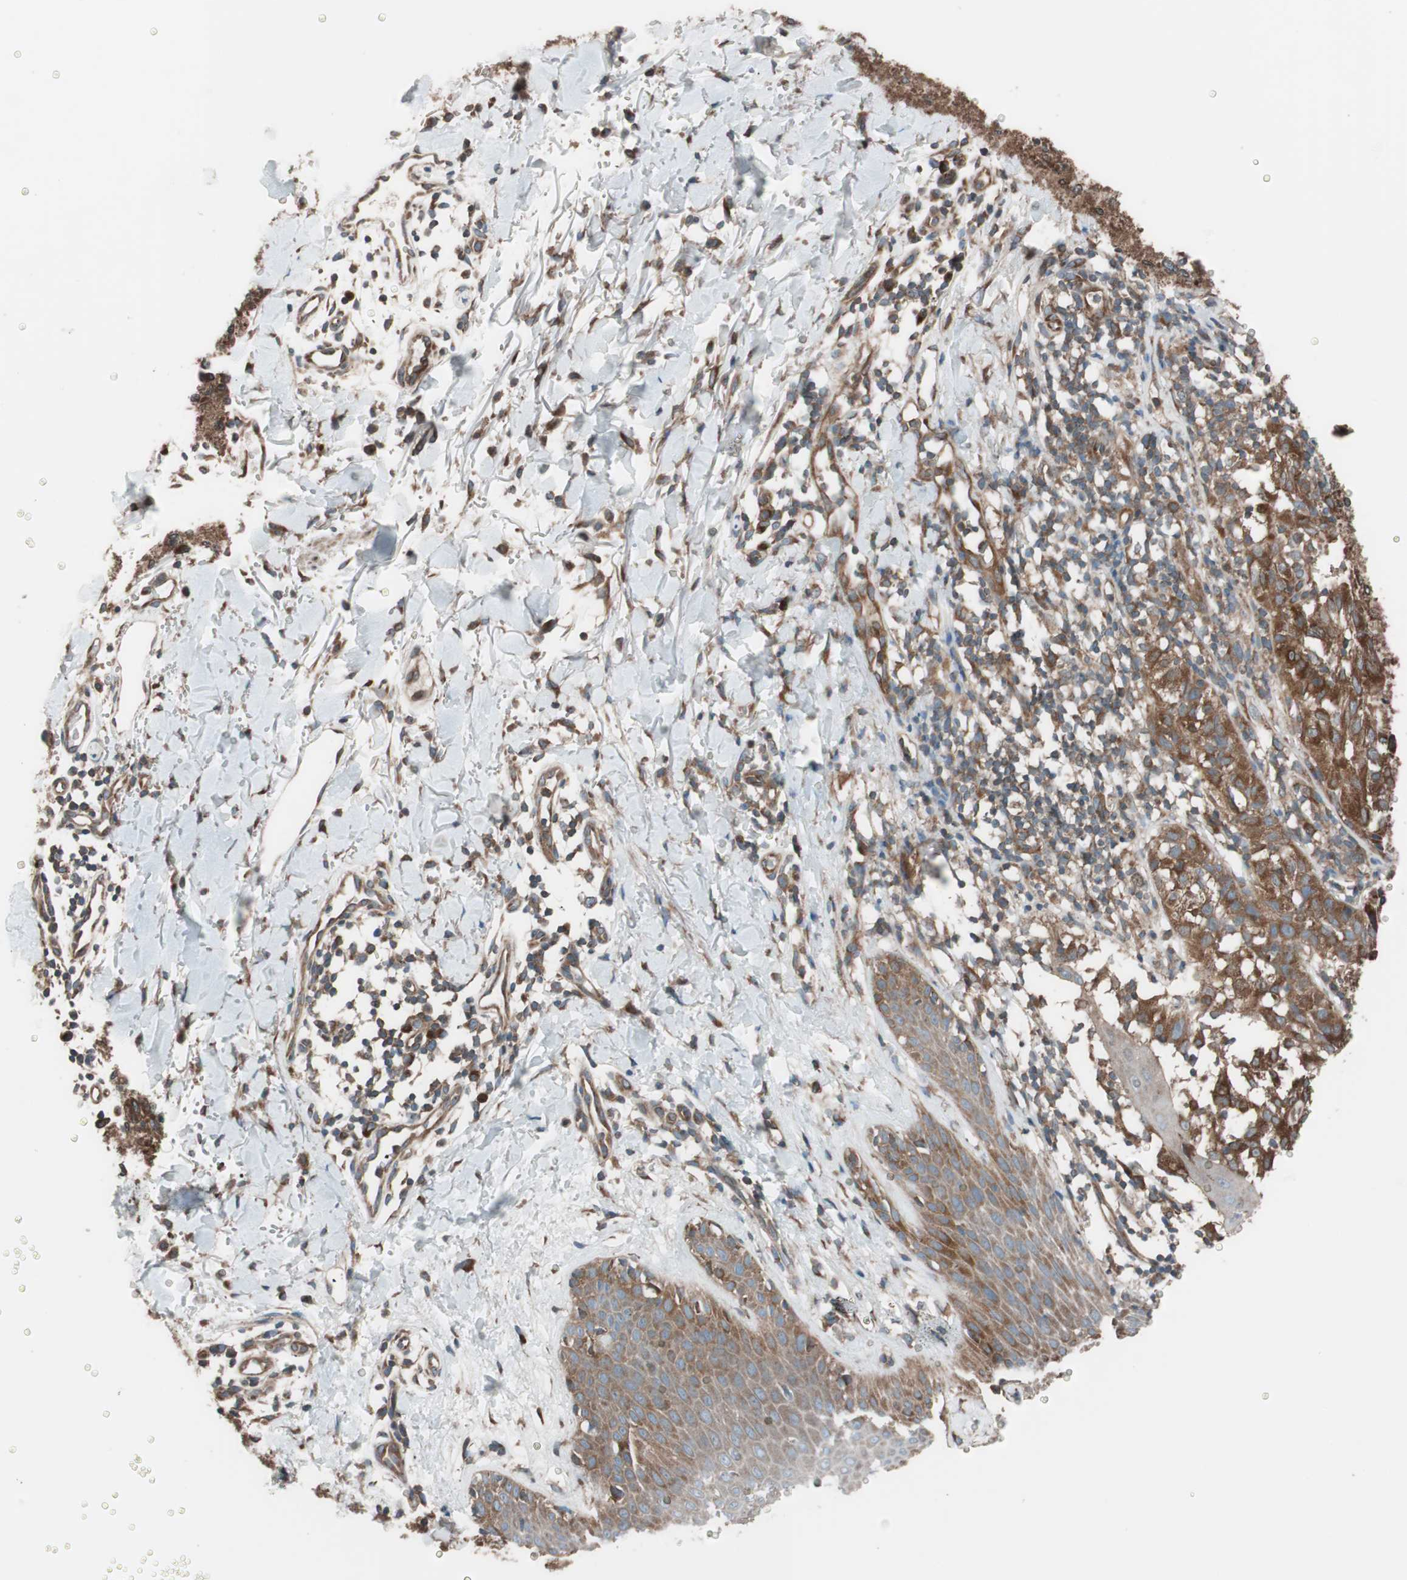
{"staining": {"intensity": "strong", "quantity": ">75%", "location": "cytoplasmic/membranous"}, "tissue": "melanoma", "cell_type": "Tumor cells", "image_type": "cancer", "snomed": [{"axis": "morphology", "description": "Malignant melanoma, NOS"}, {"axis": "topography", "description": "Skin"}], "caption": "Melanoma stained for a protein shows strong cytoplasmic/membranous positivity in tumor cells.", "gene": "SEC31A", "patient": {"sex": "female", "age": 46}}